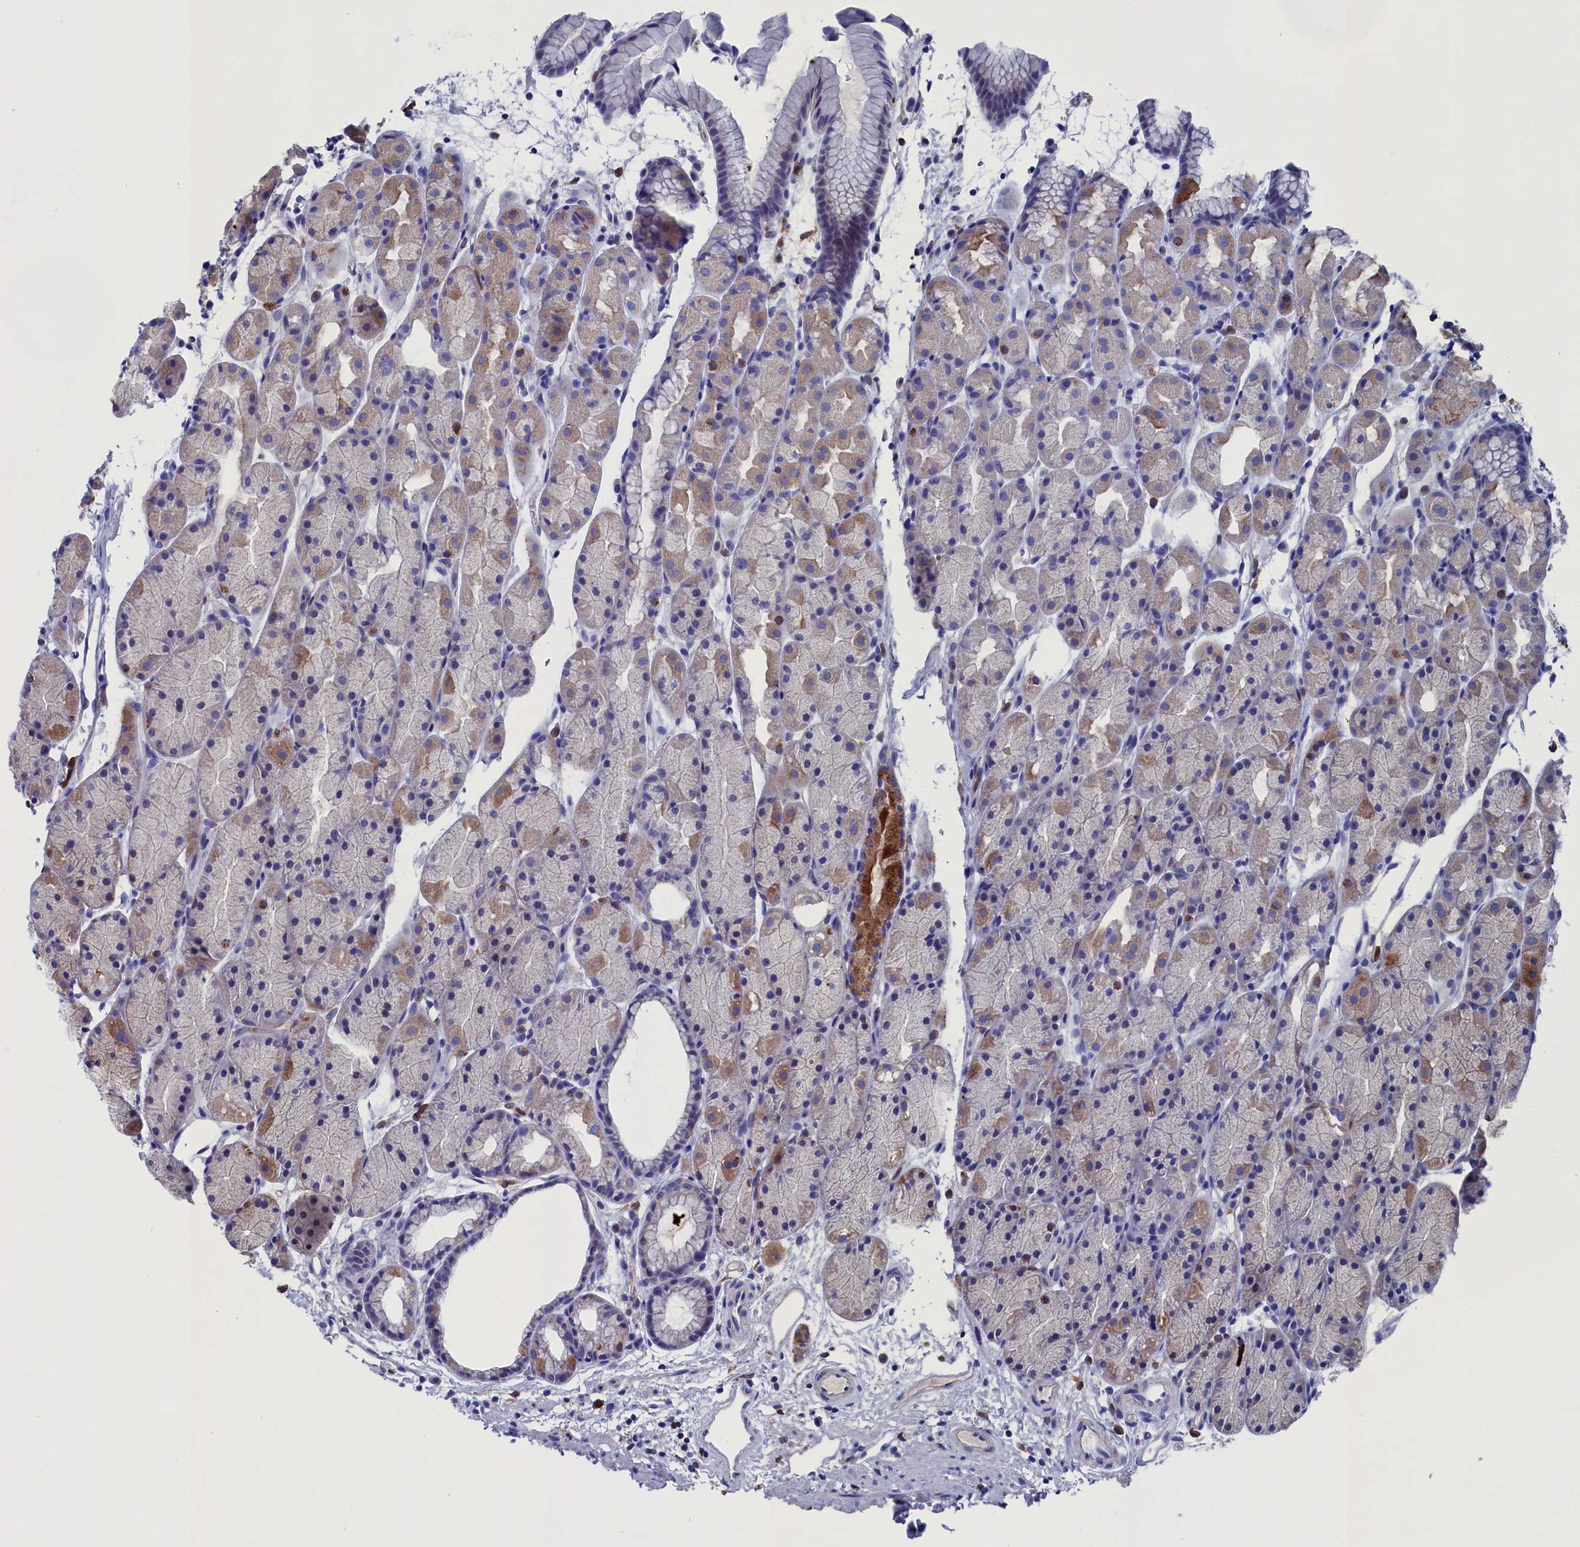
{"staining": {"intensity": "moderate", "quantity": "<25%", "location": "cytoplasmic/membranous"}, "tissue": "stomach", "cell_type": "Glandular cells", "image_type": "normal", "snomed": [{"axis": "morphology", "description": "Normal tissue, NOS"}, {"axis": "topography", "description": "Stomach, upper"}, {"axis": "topography", "description": "Stomach"}], "caption": "The immunohistochemical stain shows moderate cytoplasmic/membranous staining in glandular cells of benign stomach. The staining was performed using DAB, with brown indicating positive protein expression. Nuclei are stained blue with hematoxylin.", "gene": "TYROBP", "patient": {"sex": "male", "age": 47}}